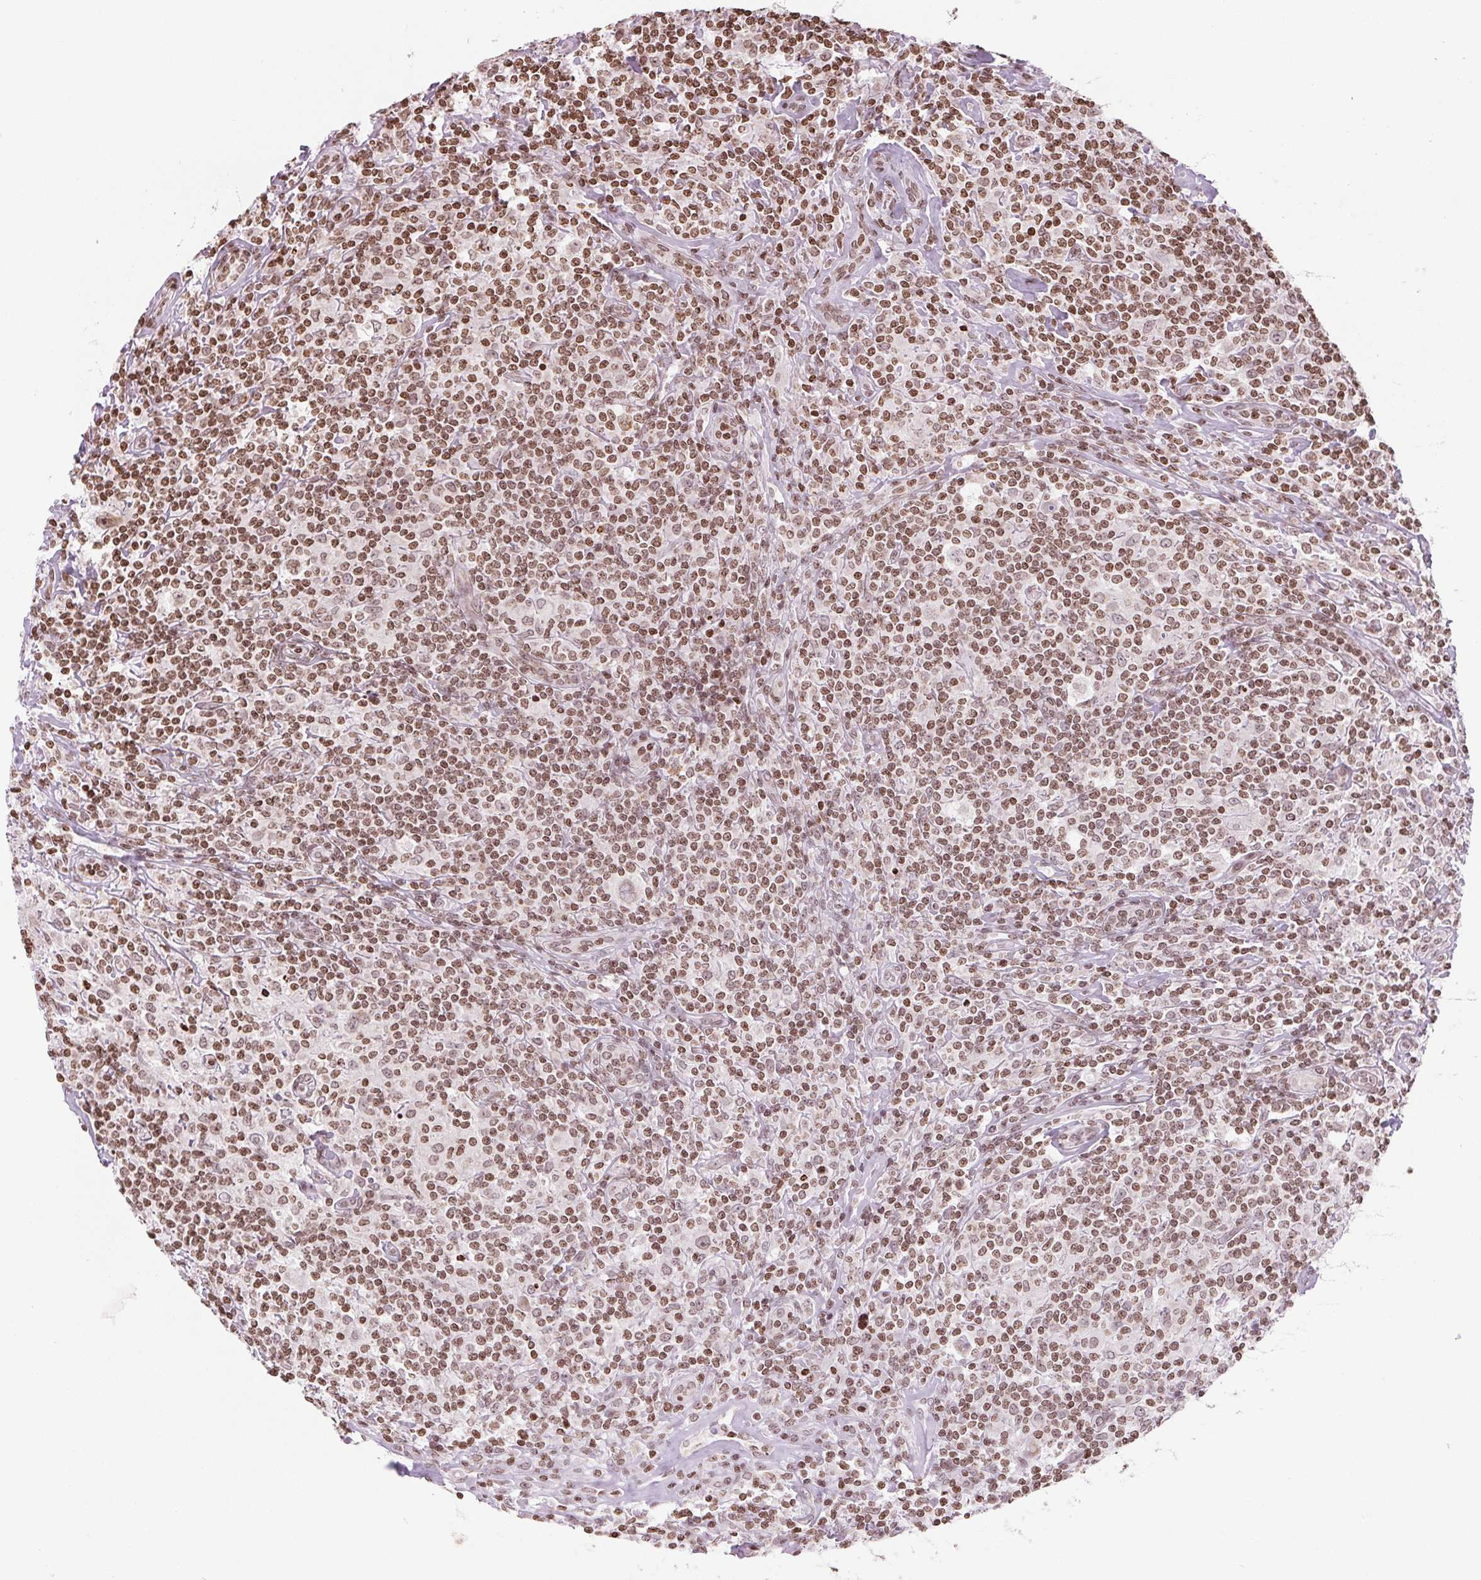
{"staining": {"intensity": "weak", "quantity": "25%-75%", "location": "nuclear"}, "tissue": "lymphoma", "cell_type": "Tumor cells", "image_type": "cancer", "snomed": [{"axis": "morphology", "description": "Hodgkin's disease, NOS"}, {"axis": "morphology", "description": "Hodgkin's lymphoma, nodular sclerosis"}, {"axis": "topography", "description": "Lymph node"}], "caption": "Tumor cells reveal low levels of weak nuclear positivity in approximately 25%-75% of cells in Hodgkin's disease. The protein is shown in brown color, while the nuclei are stained blue.", "gene": "SMIM12", "patient": {"sex": "female", "age": 10}}